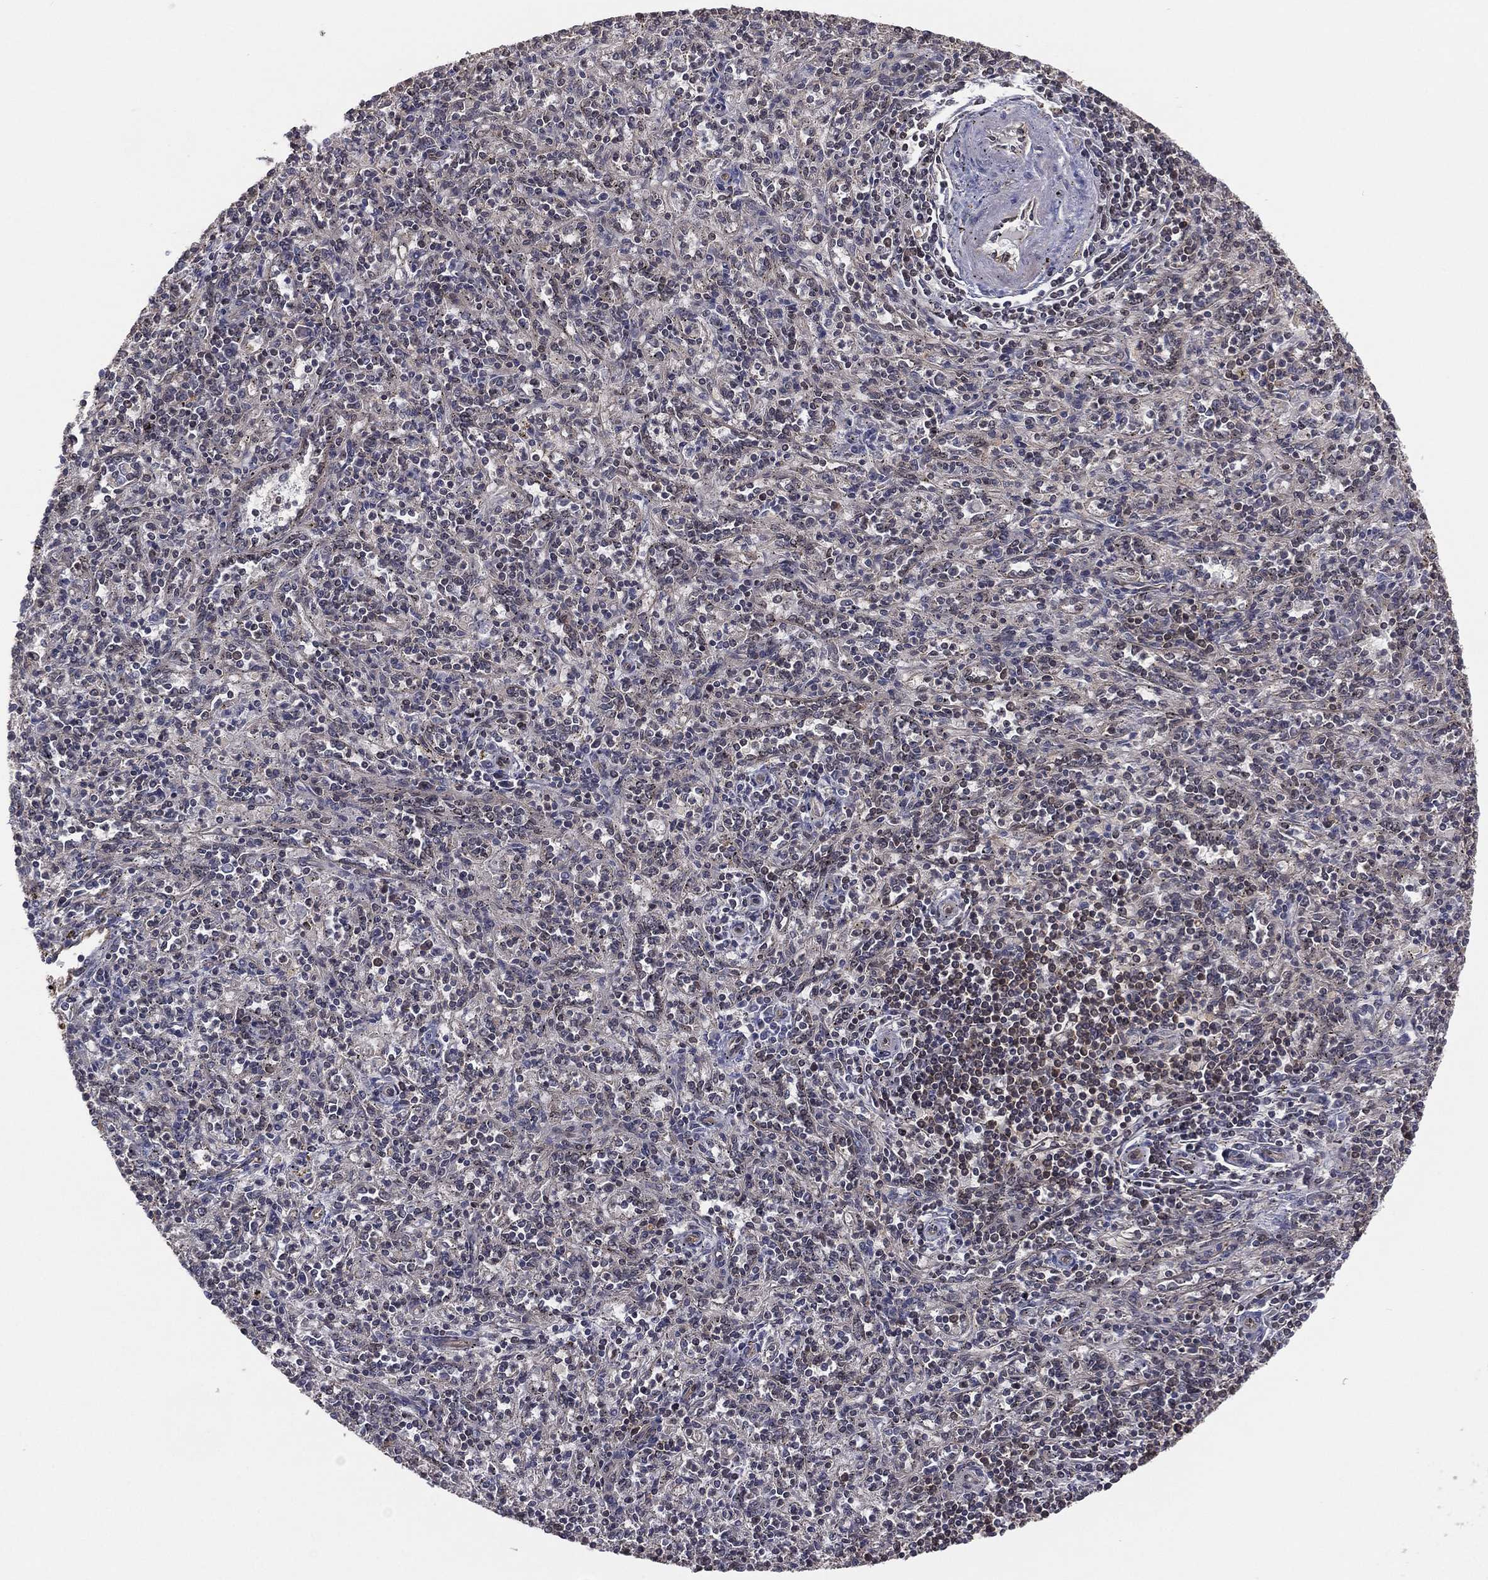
{"staining": {"intensity": "moderate", "quantity": "<25%", "location": "nuclear"}, "tissue": "spleen", "cell_type": "Cells in red pulp", "image_type": "normal", "snomed": [{"axis": "morphology", "description": "Normal tissue, NOS"}, {"axis": "topography", "description": "Spleen"}], "caption": "Immunohistochemical staining of benign spleen displays <25% levels of moderate nuclear protein staining in approximately <25% of cells in red pulp.", "gene": "GPALPP1", "patient": {"sex": "male", "age": 69}}